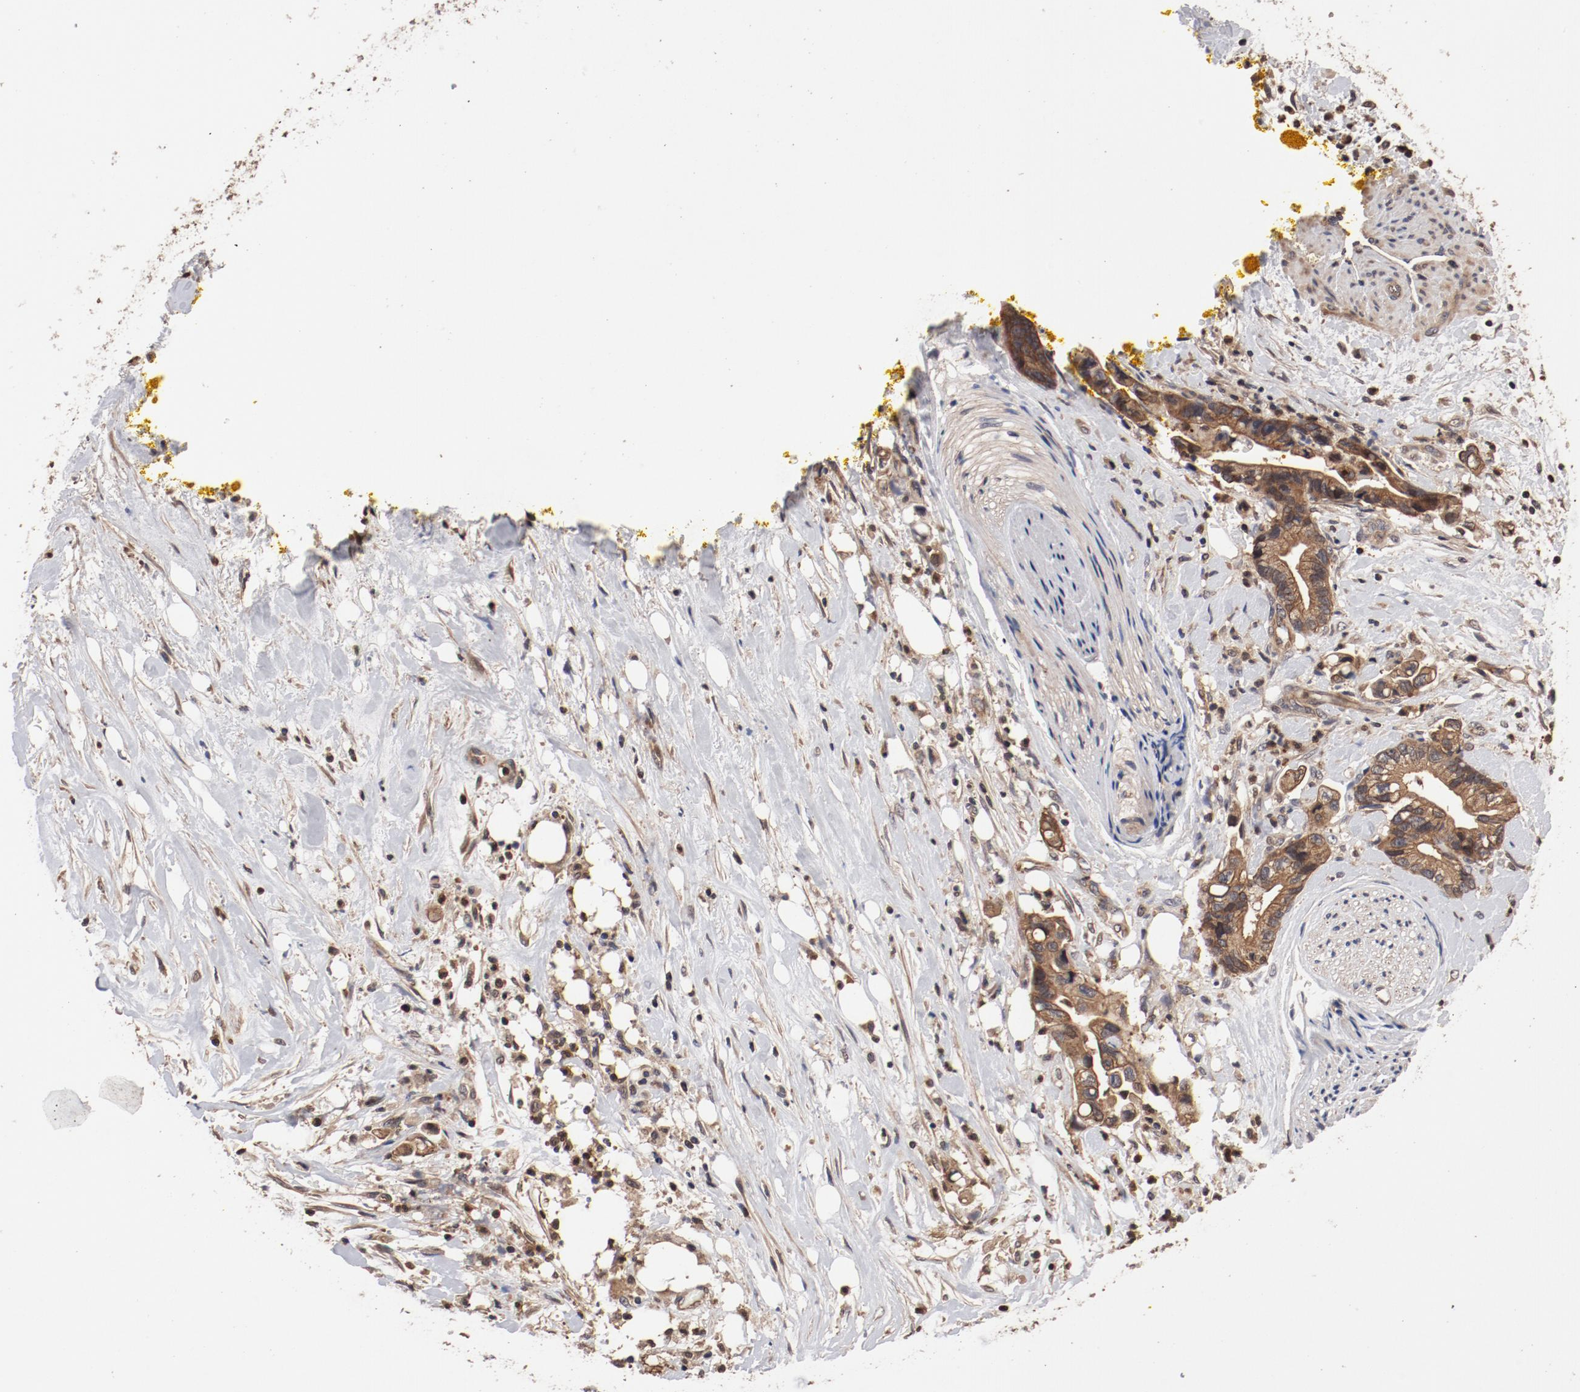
{"staining": {"intensity": "moderate", "quantity": ">75%", "location": "cytoplasmic/membranous"}, "tissue": "pancreatic cancer", "cell_type": "Tumor cells", "image_type": "cancer", "snomed": [{"axis": "morphology", "description": "Adenocarcinoma, NOS"}, {"axis": "topography", "description": "Pancreas"}], "caption": "This image displays pancreatic adenocarcinoma stained with immunohistochemistry to label a protein in brown. The cytoplasmic/membranous of tumor cells show moderate positivity for the protein. Nuclei are counter-stained blue.", "gene": "GUF1", "patient": {"sex": "male", "age": 70}}